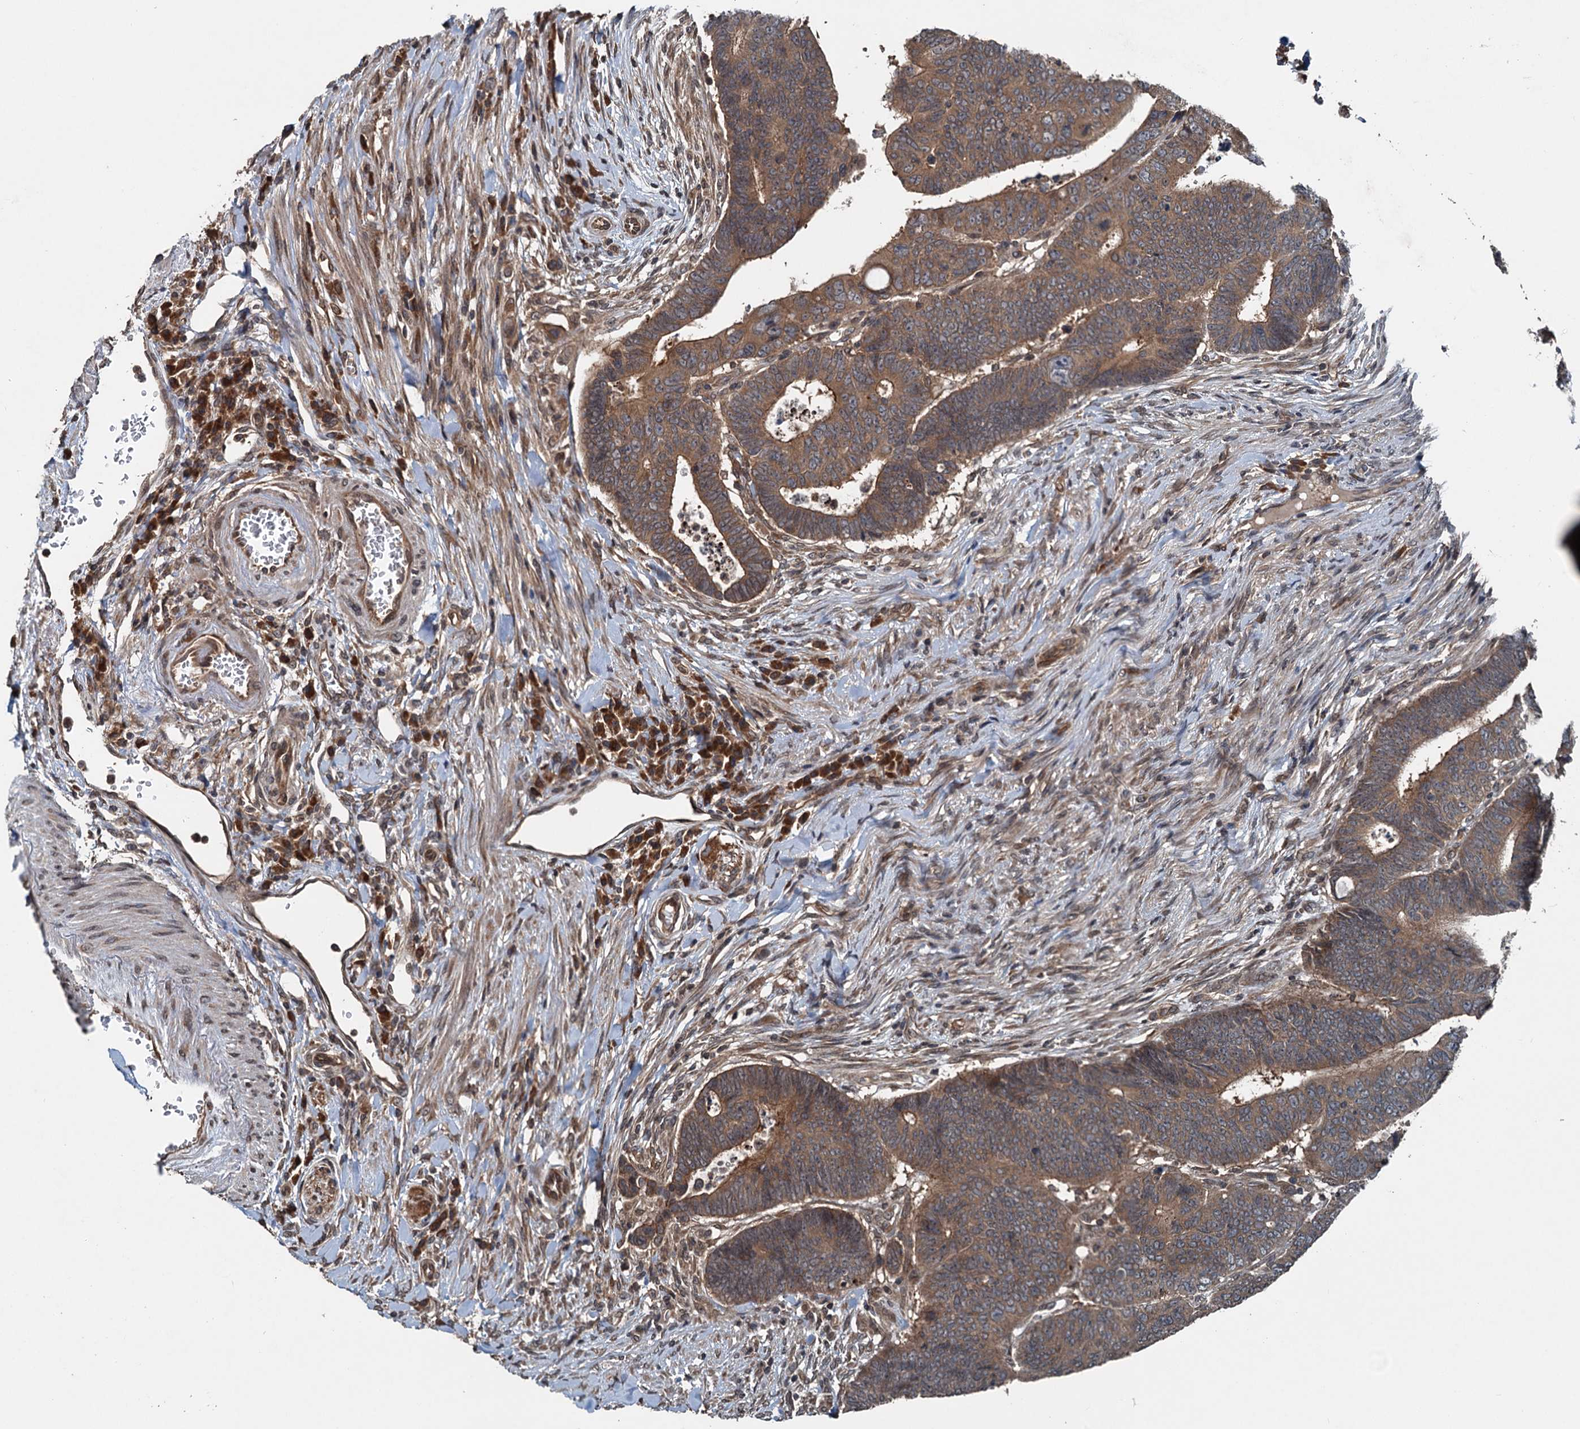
{"staining": {"intensity": "moderate", "quantity": ">75%", "location": "cytoplasmic/membranous"}, "tissue": "colorectal cancer", "cell_type": "Tumor cells", "image_type": "cancer", "snomed": [{"axis": "morphology", "description": "Normal tissue, NOS"}, {"axis": "morphology", "description": "Adenocarcinoma, NOS"}, {"axis": "topography", "description": "Rectum"}], "caption": "This image shows colorectal cancer stained with immunohistochemistry to label a protein in brown. The cytoplasmic/membranous of tumor cells show moderate positivity for the protein. Nuclei are counter-stained blue.", "gene": "N4BP2L2", "patient": {"sex": "female", "age": 65}}